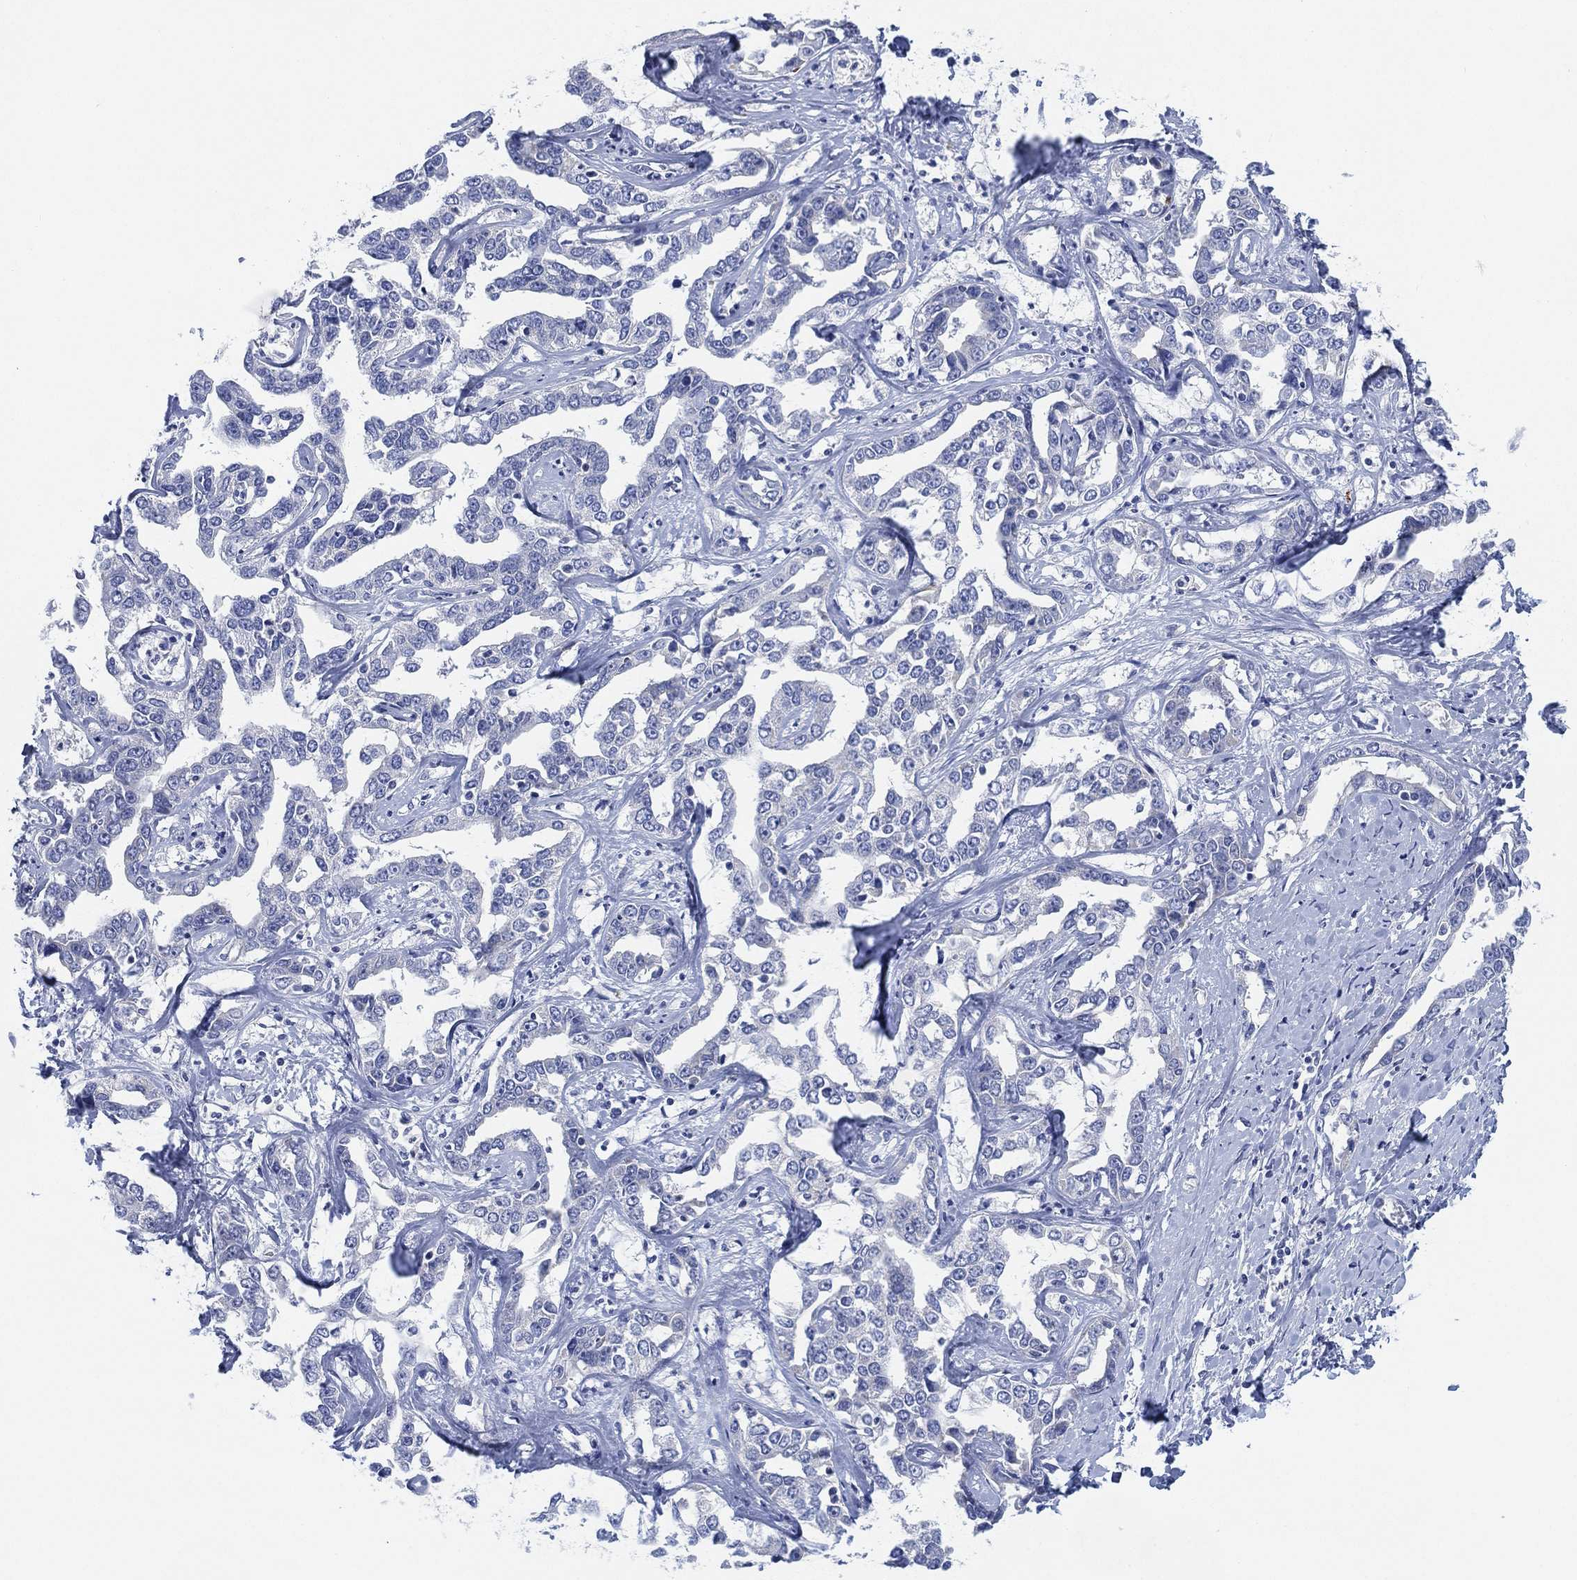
{"staining": {"intensity": "negative", "quantity": "none", "location": "none"}, "tissue": "liver cancer", "cell_type": "Tumor cells", "image_type": "cancer", "snomed": [{"axis": "morphology", "description": "Cholangiocarcinoma"}, {"axis": "topography", "description": "Liver"}], "caption": "Micrograph shows no protein positivity in tumor cells of liver cancer (cholangiocarcinoma) tissue.", "gene": "ADAD2", "patient": {"sex": "male", "age": 59}}